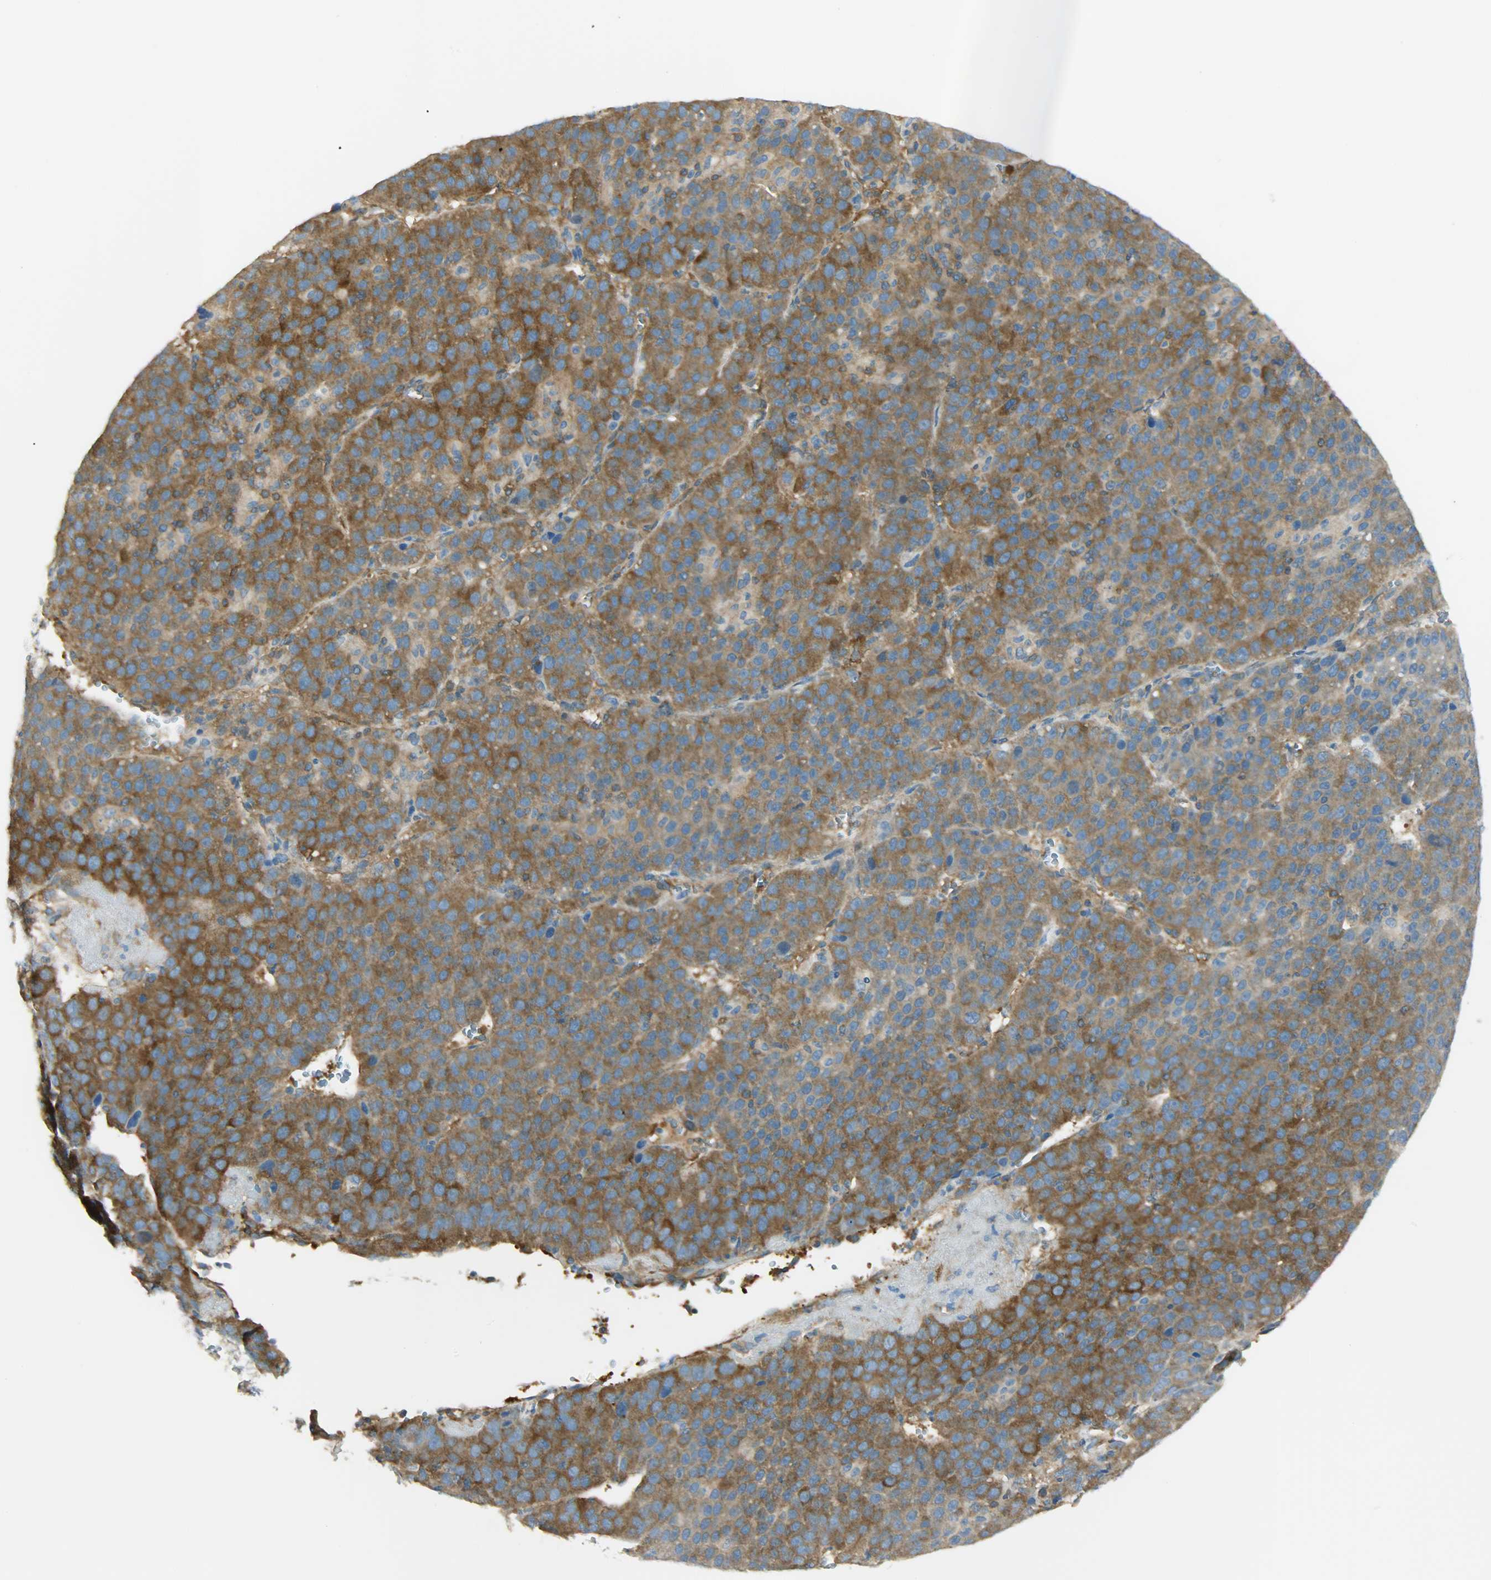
{"staining": {"intensity": "strong", "quantity": ">75%", "location": "cytoplasmic/membranous"}, "tissue": "liver cancer", "cell_type": "Tumor cells", "image_type": "cancer", "snomed": [{"axis": "morphology", "description": "Carcinoma, Hepatocellular, NOS"}, {"axis": "topography", "description": "Liver"}], "caption": "Hepatocellular carcinoma (liver) tissue demonstrates strong cytoplasmic/membranous staining in about >75% of tumor cells, visualized by immunohistochemistry.", "gene": "TSC22D2", "patient": {"sex": "female", "age": 53}}